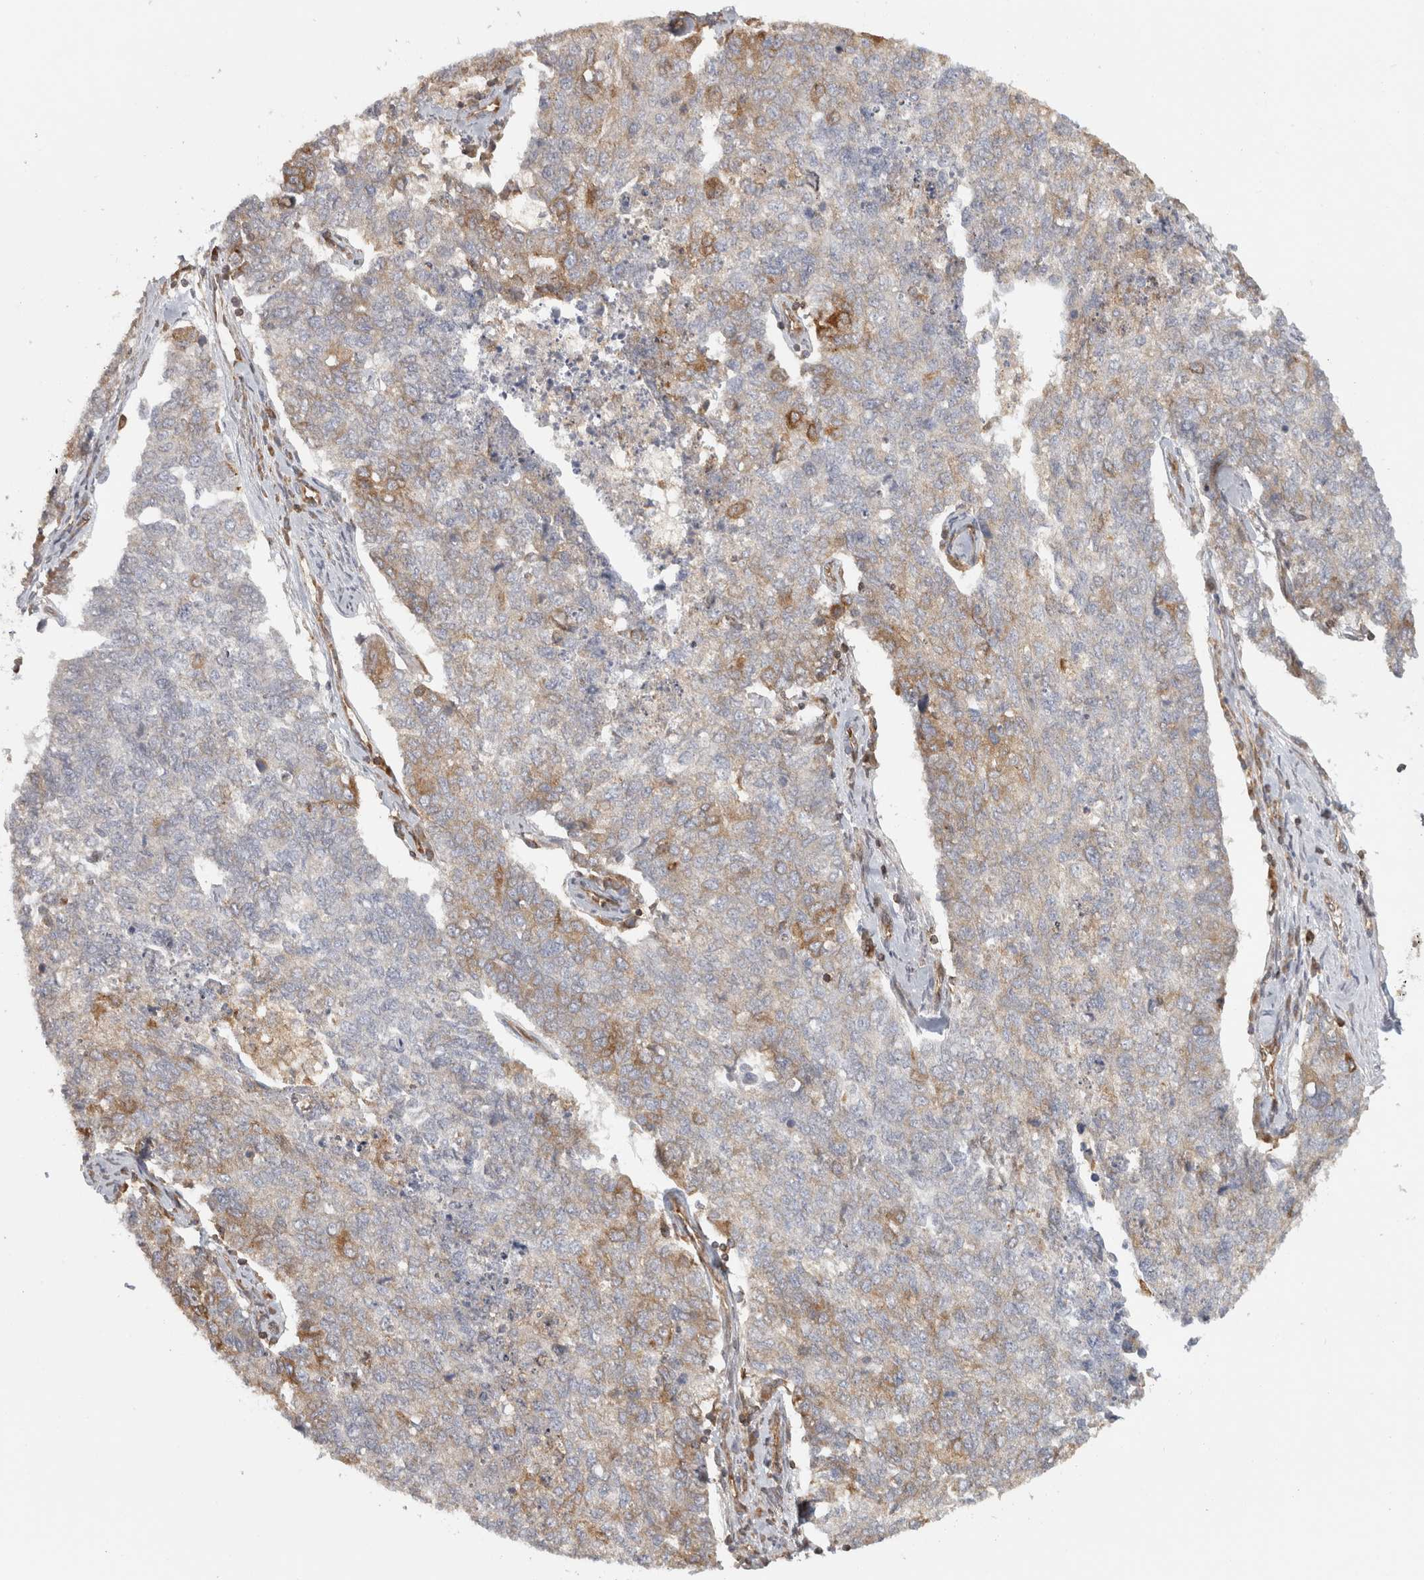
{"staining": {"intensity": "moderate", "quantity": "25%-75%", "location": "cytoplasmic/membranous"}, "tissue": "cervical cancer", "cell_type": "Tumor cells", "image_type": "cancer", "snomed": [{"axis": "morphology", "description": "Squamous cell carcinoma, NOS"}, {"axis": "topography", "description": "Cervix"}], "caption": "Cervical cancer tissue exhibits moderate cytoplasmic/membranous staining in approximately 25%-75% of tumor cells", "gene": "HLA-E", "patient": {"sex": "female", "age": 63}}